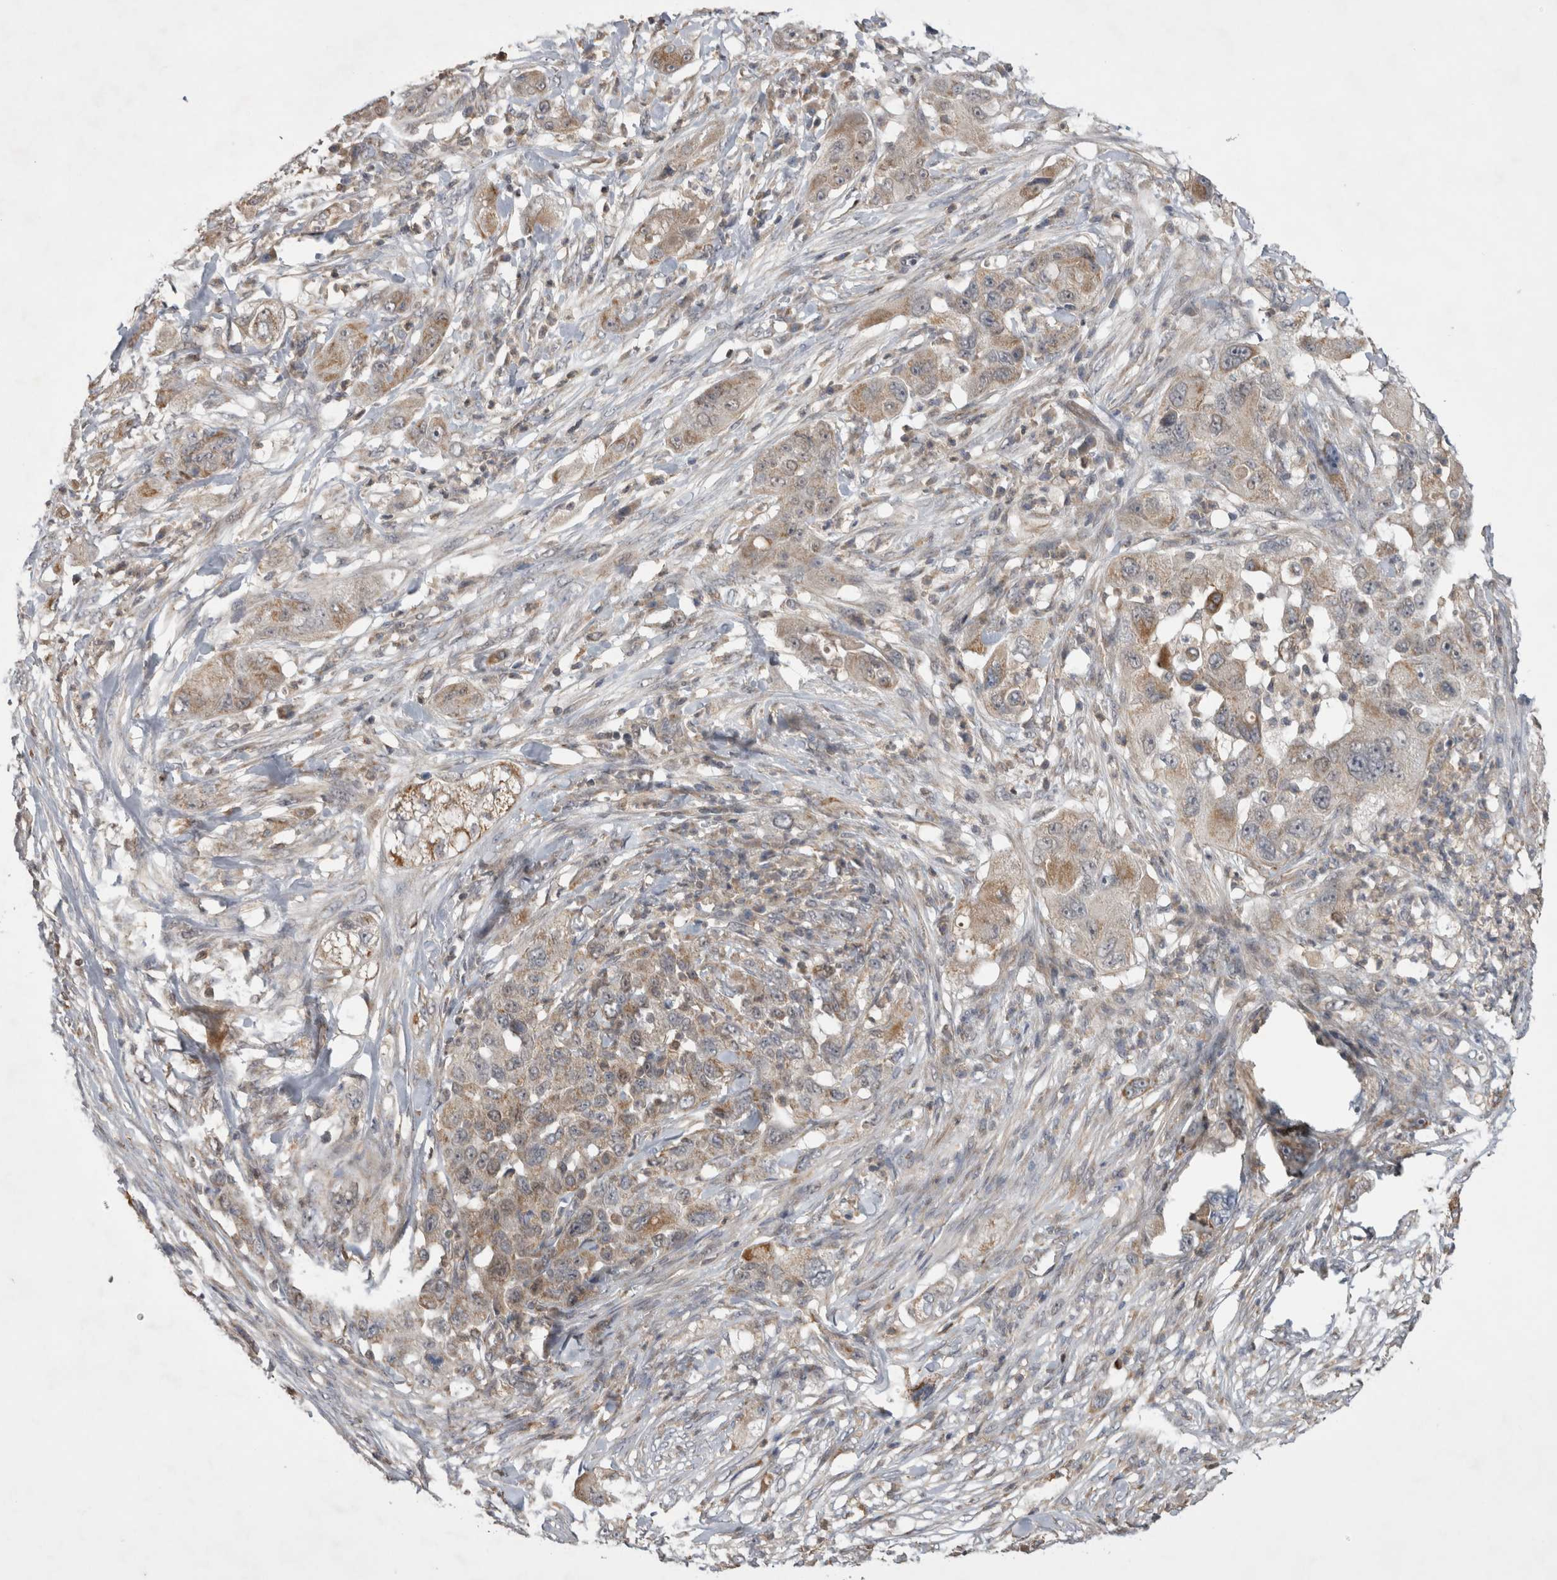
{"staining": {"intensity": "weak", "quantity": ">75%", "location": "cytoplasmic/membranous"}, "tissue": "pancreatic cancer", "cell_type": "Tumor cells", "image_type": "cancer", "snomed": [{"axis": "morphology", "description": "Adenocarcinoma, NOS"}, {"axis": "topography", "description": "Pancreas"}], "caption": "IHC of pancreatic cancer reveals low levels of weak cytoplasmic/membranous staining in approximately >75% of tumor cells.", "gene": "KCNIP1", "patient": {"sex": "female", "age": 78}}